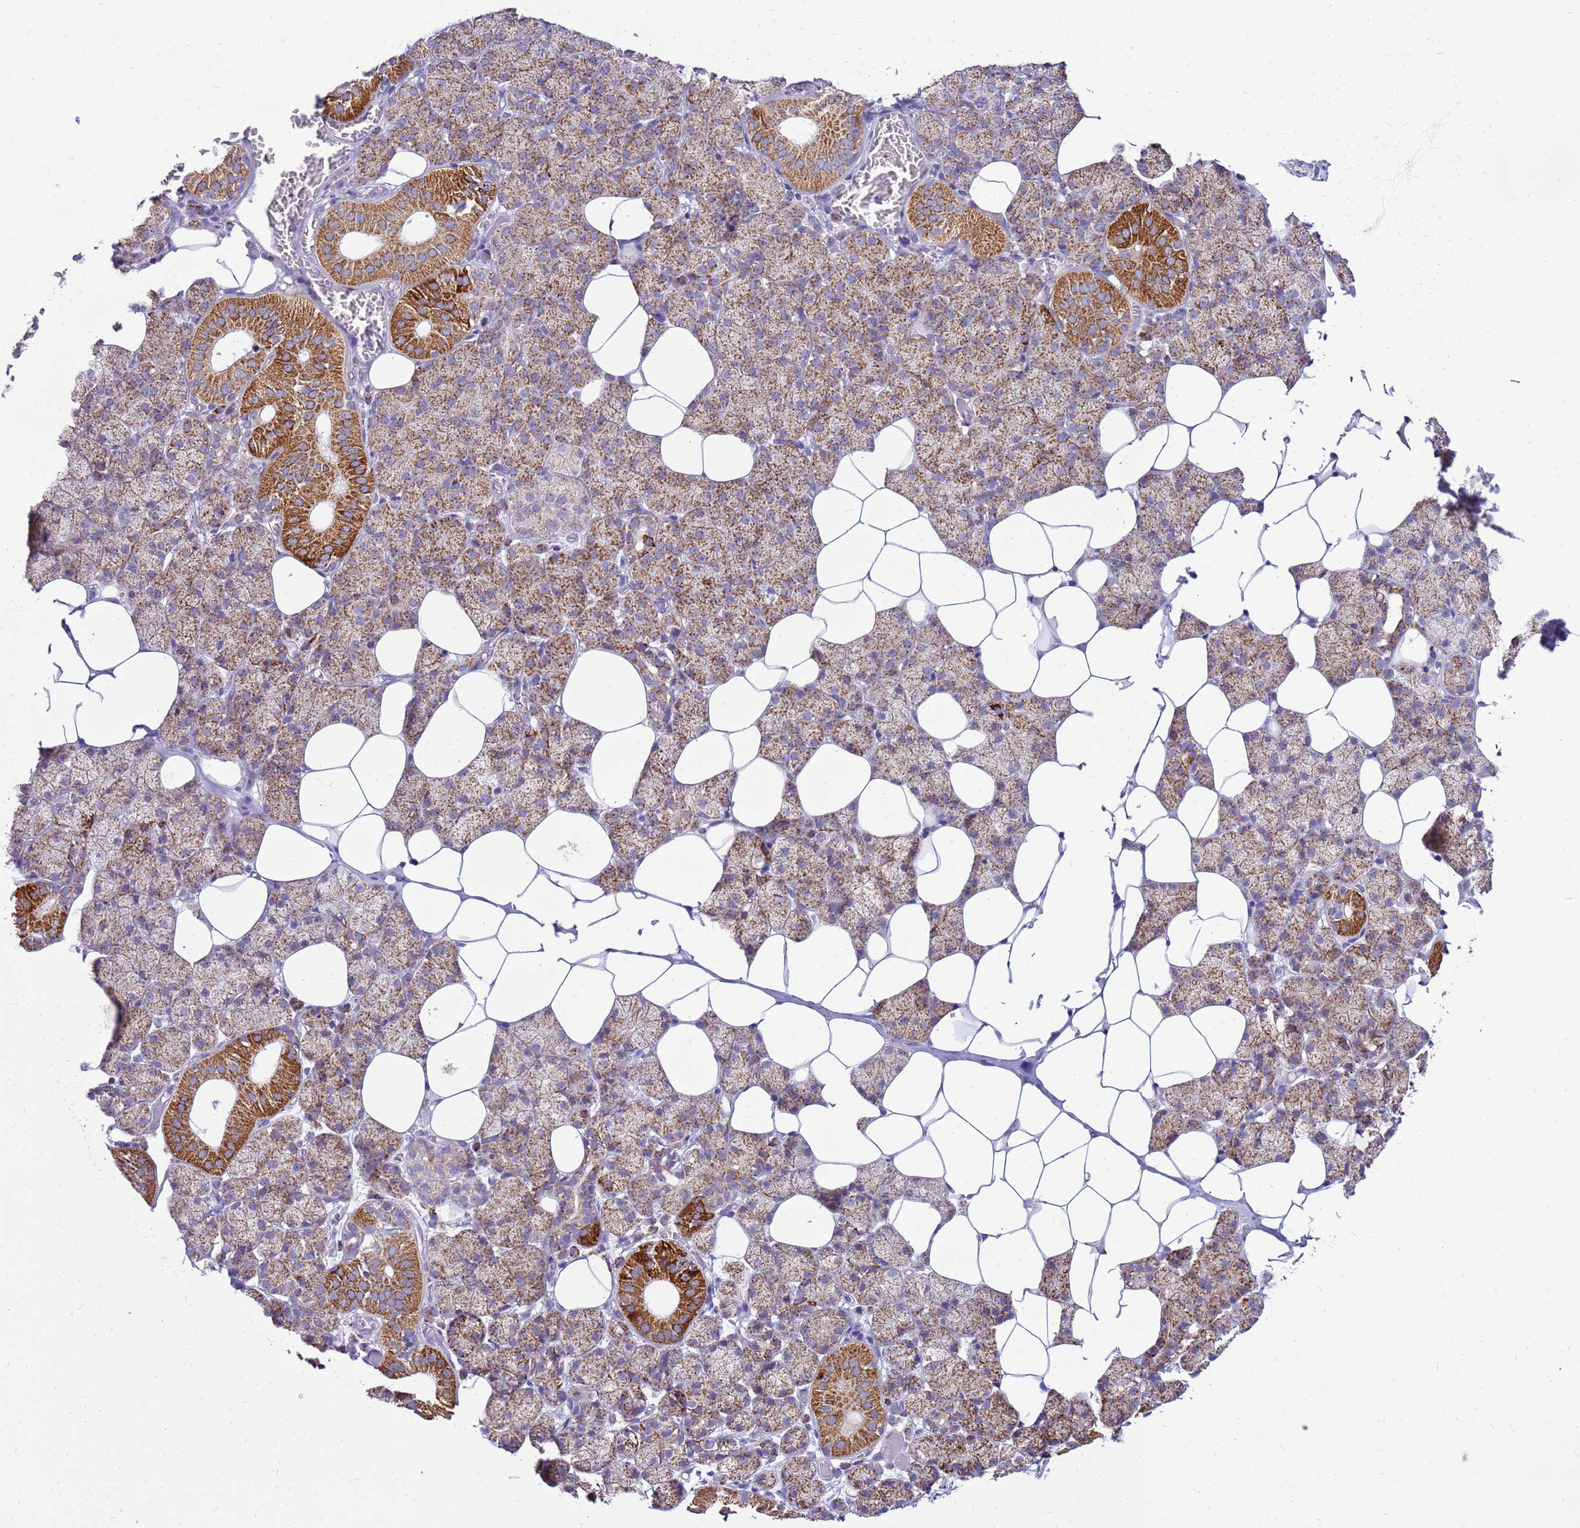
{"staining": {"intensity": "moderate", "quantity": "25%-75%", "location": "cytoplasmic/membranous"}, "tissue": "salivary gland", "cell_type": "Glandular cells", "image_type": "normal", "snomed": [{"axis": "morphology", "description": "Normal tissue, NOS"}, {"axis": "topography", "description": "Salivary gland"}], "caption": "Immunohistochemical staining of benign salivary gland shows medium levels of moderate cytoplasmic/membranous expression in about 25%-75% of glandular cells.", "gene": "IGF1R", "patient": {"sex": "female", "age": 33}}